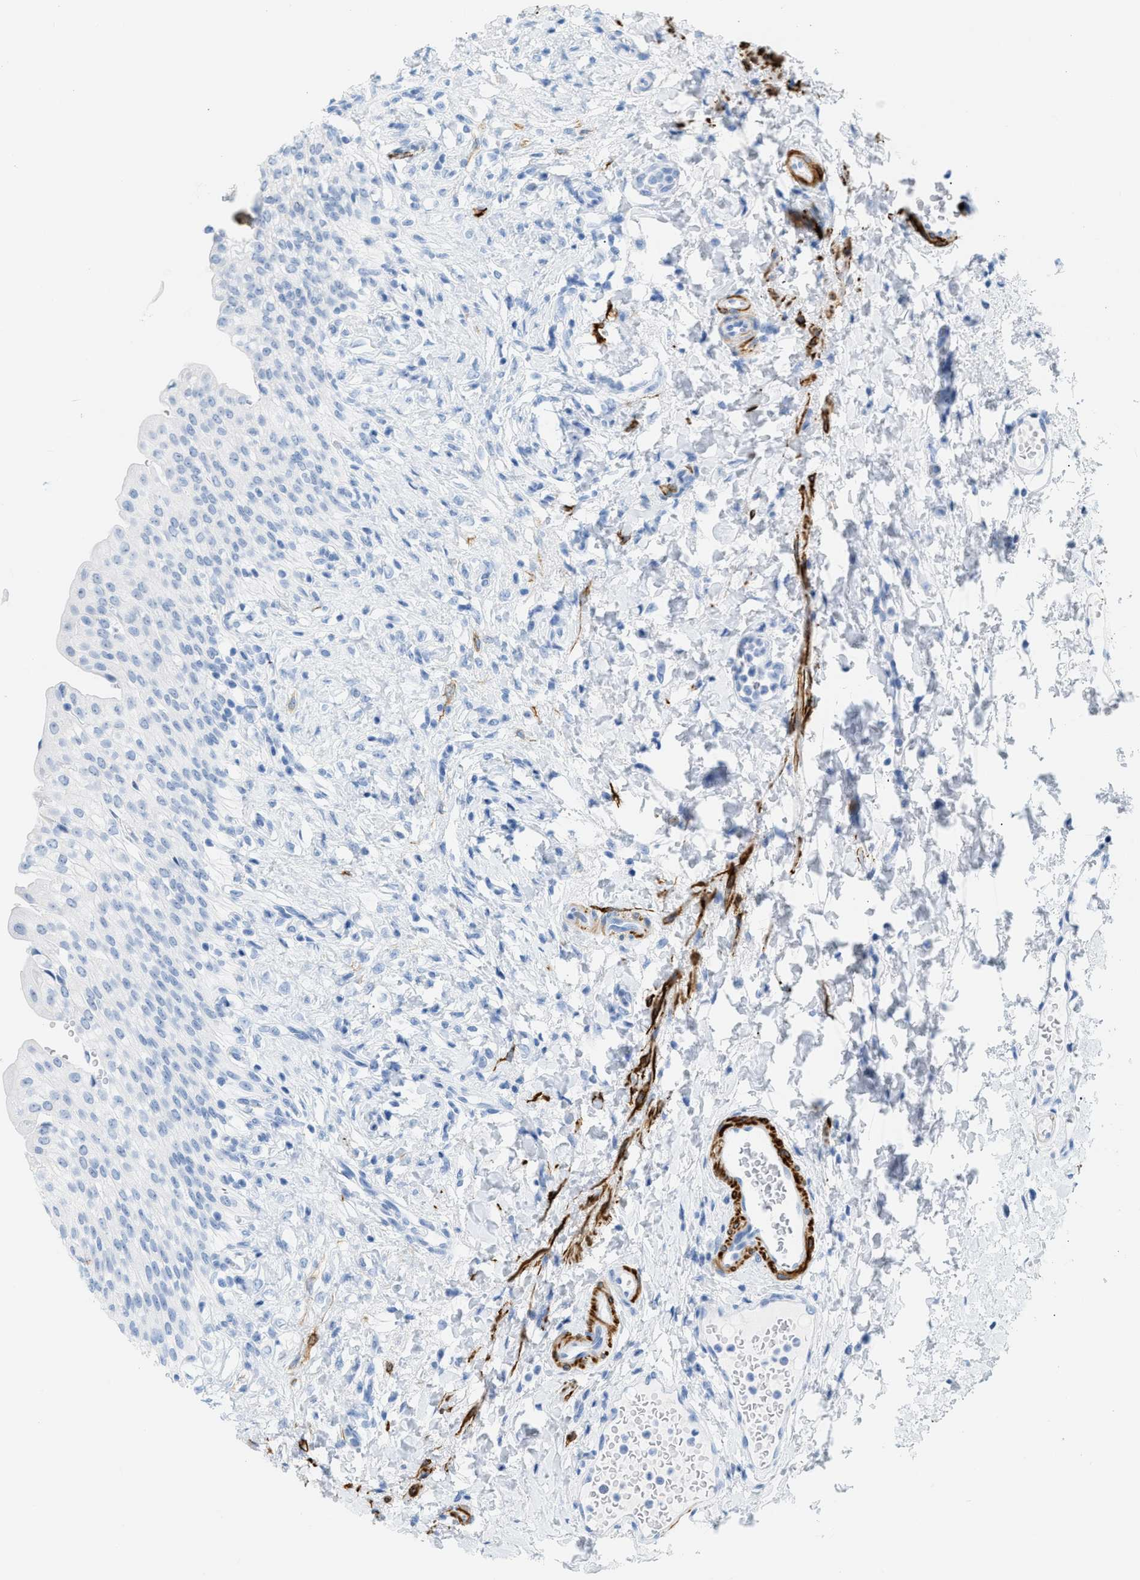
{"staining": {"intensity": "negative", "quantity": "none", "location": "none"}, "tissue": "urinary bladder", "cell_type": "Urothelial cells", "image_type": "normal", "snomed": [{"axis": "morphology", "description": "Urothelial carcinoma, High grade"}, {"axis": "topography", "description": "Urinary bladder"}], "caption": "Protein analysis of benign urinary bladder displays no significant staining in urothelial cells. Nuclei are stained in blue.", "gene": "DES", "patient": {"sex": "male", "age": 46}}